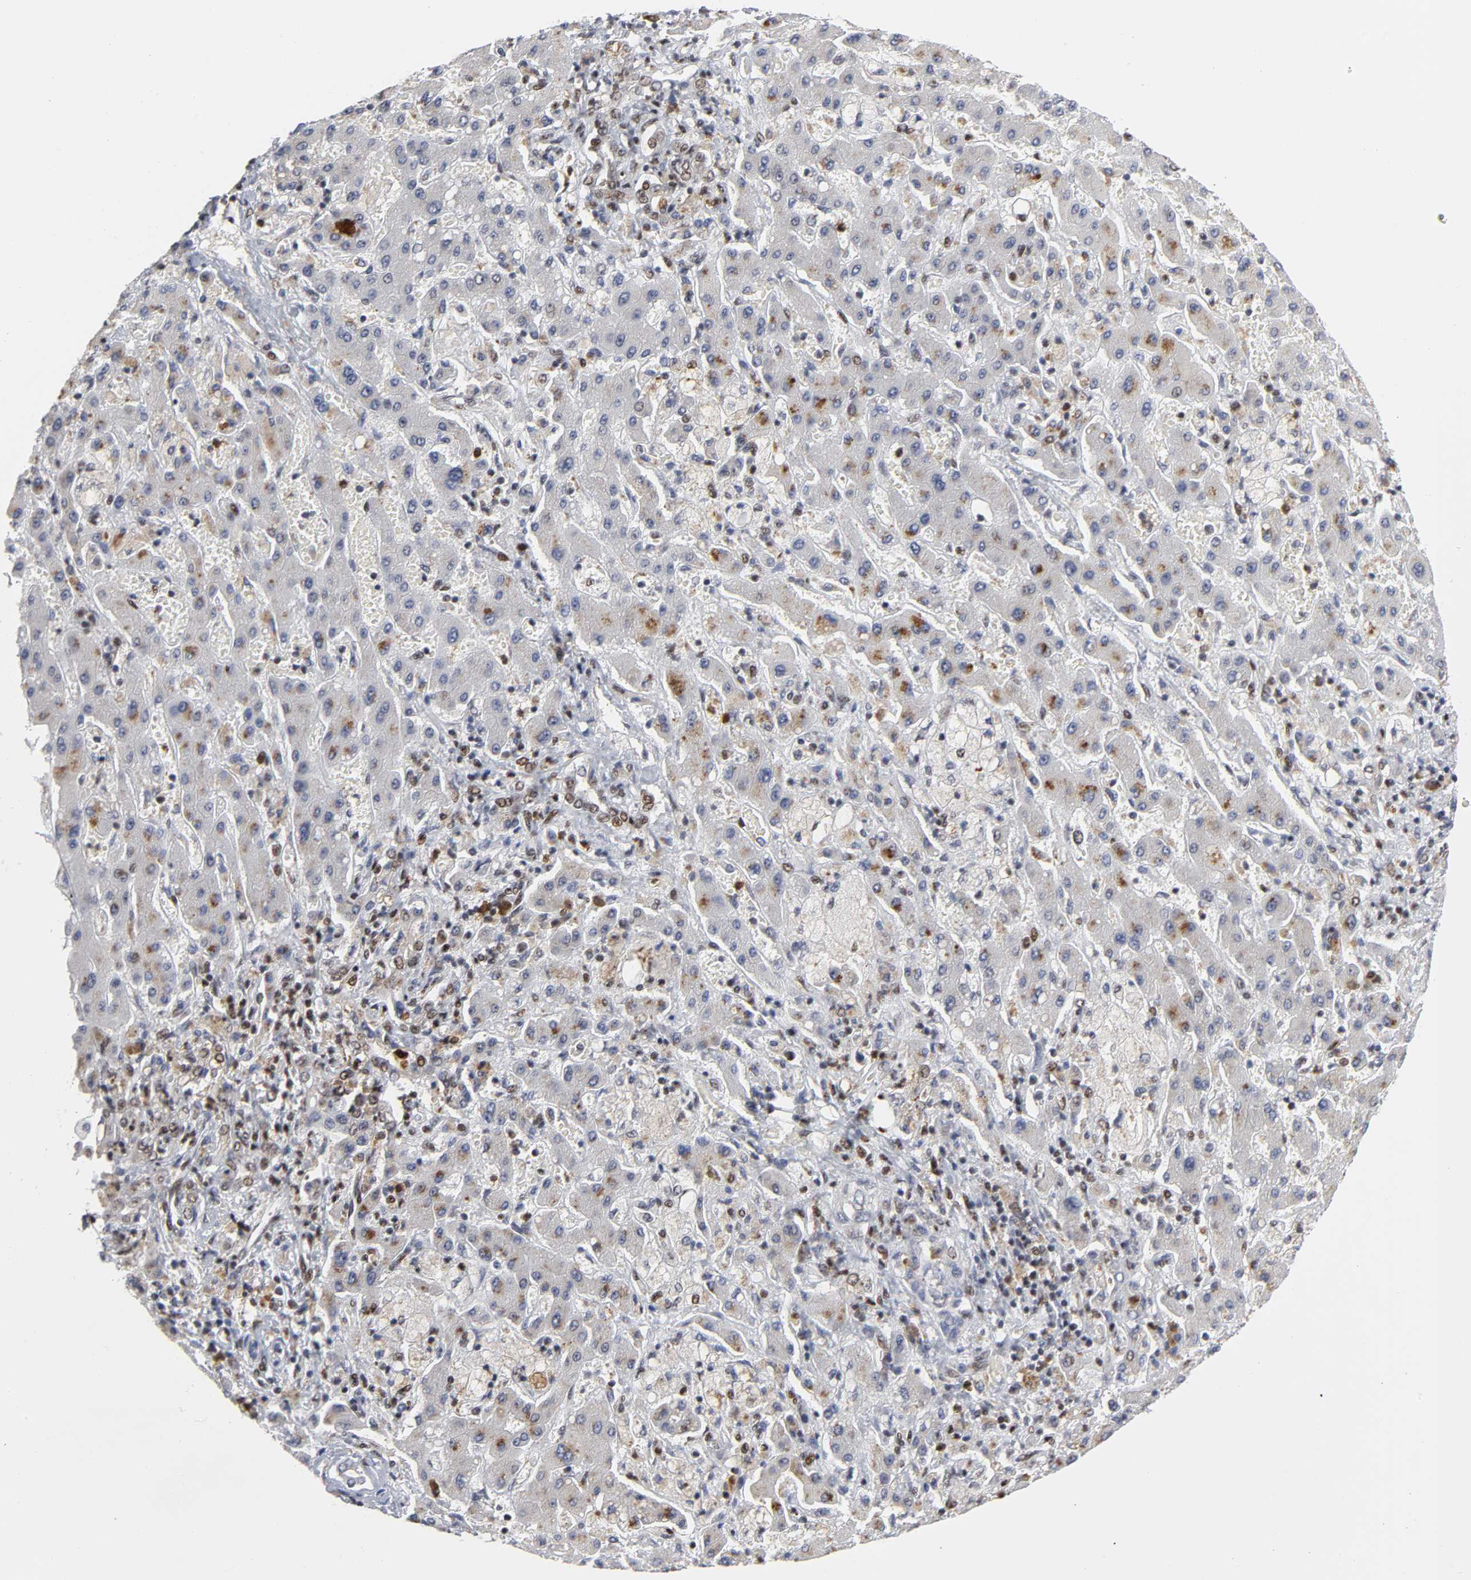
{"staining": {"intensity": "moderate", "quantity": ">75%", "location": "nuclear"}, "tissue": "liver cancer", "cell_type": "Tumor cells", "image_type": "cancer", "snomed": [{"axis": "morphology", "description": "Cholangiocarcinoma"}, {"axis": "topography", "description": "Liver"}], "caption": "Immunohistochemical staining of human liver cancer (cholangiocarcinoma) demonstrates medium levels of moderate nuclear expression in about >75% of tumor cells. Ihc stains the protein in brown and the nuclei are stained blue.", "gene": "CREBBP", "patient": {"sex": "male", "age": 50}}